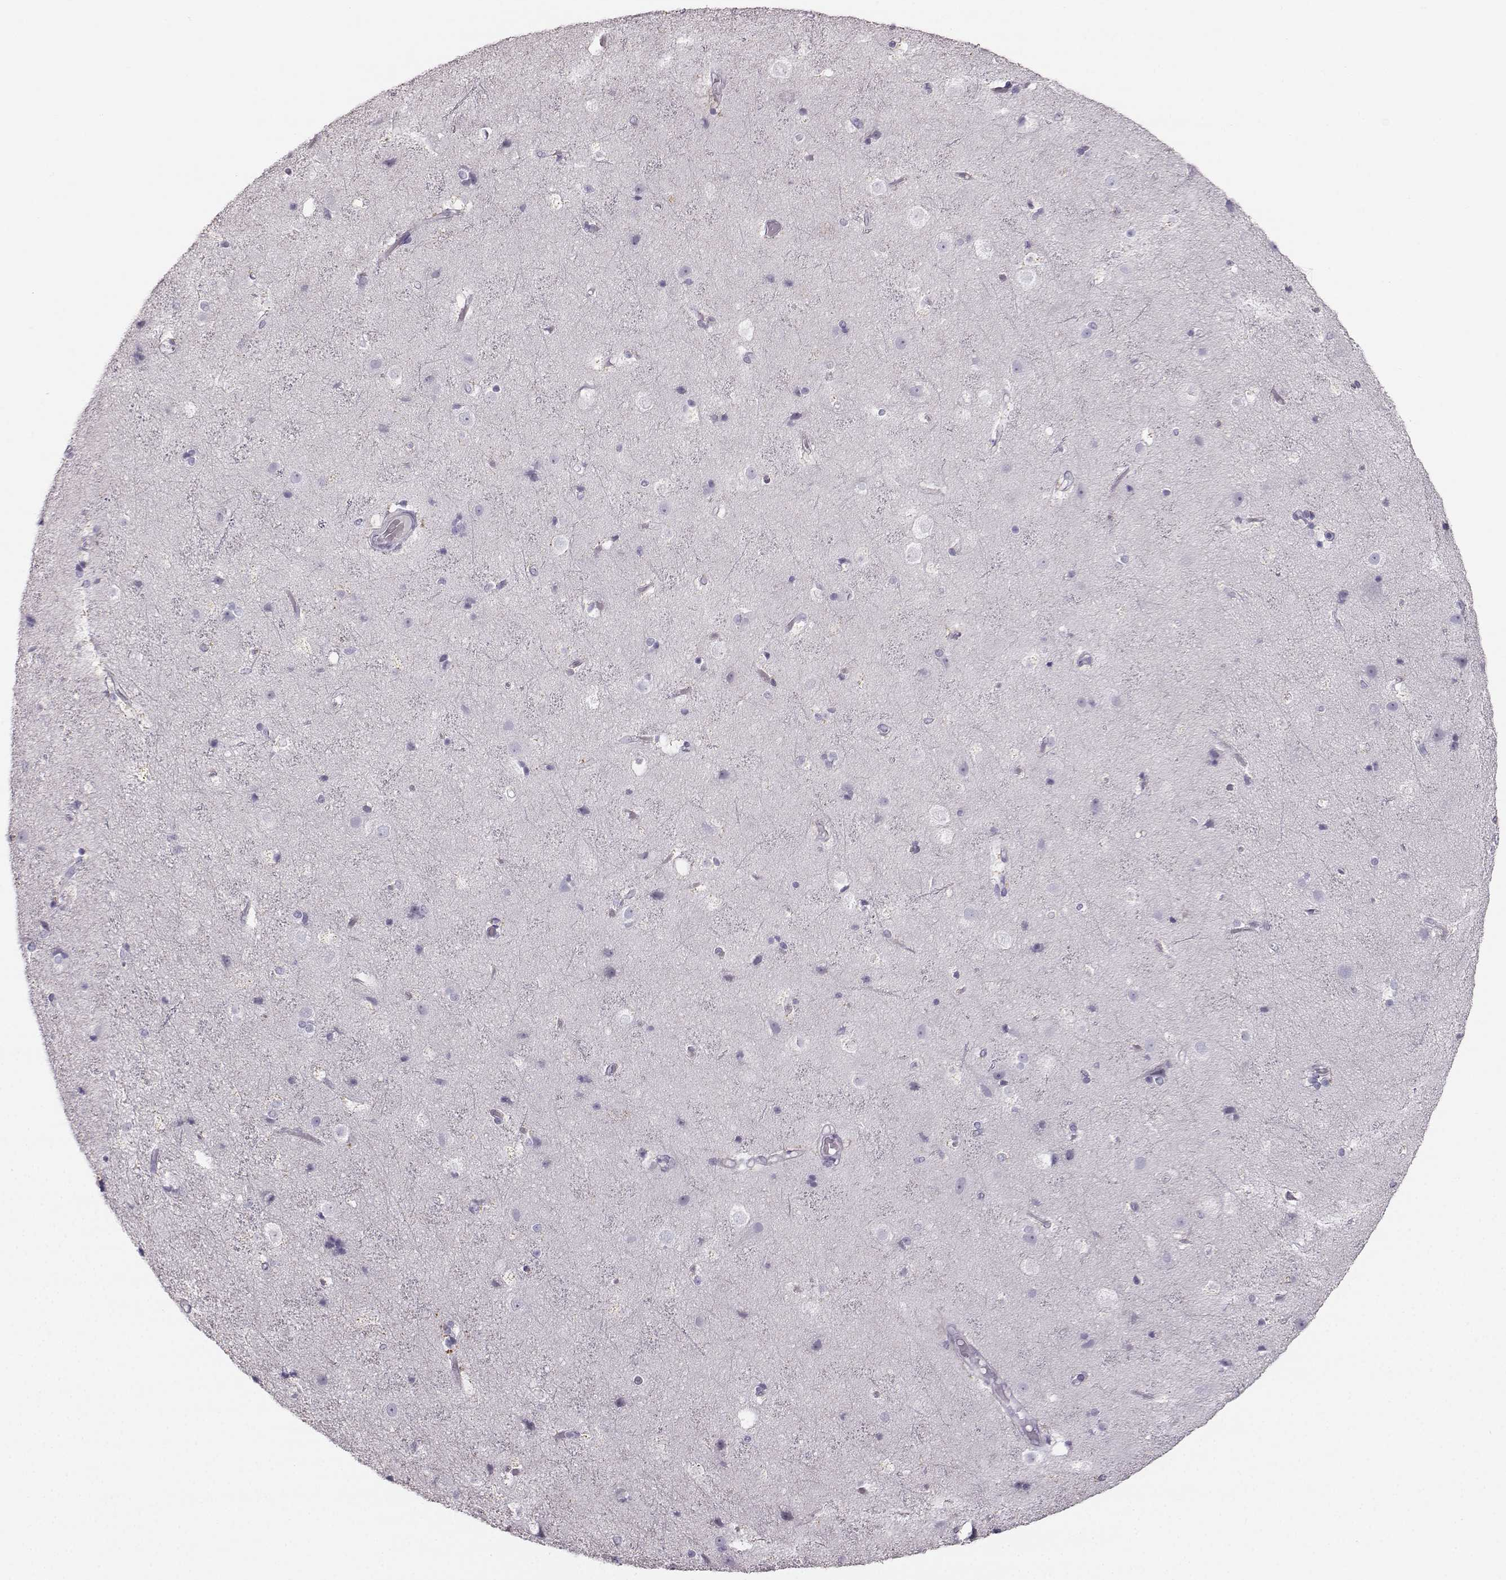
{"staining": {"intensity": "negative", "quantity": "none", "location": "none"}, "tissue": "cerebral cortex", "cell_type": "Endothelial cells", "image_type": "normal", "snomed": [{"axis": "morphology", "description": "Normal tissue, NOS"}, {"axis": "topography", "description": "Cerebral cortex"}], "caption": "Endothelial cells are negative for protein expression in unremarkable human cerebral cortex.", "gene": "CASR", "patient": {"sex": "female", "age": 52}}